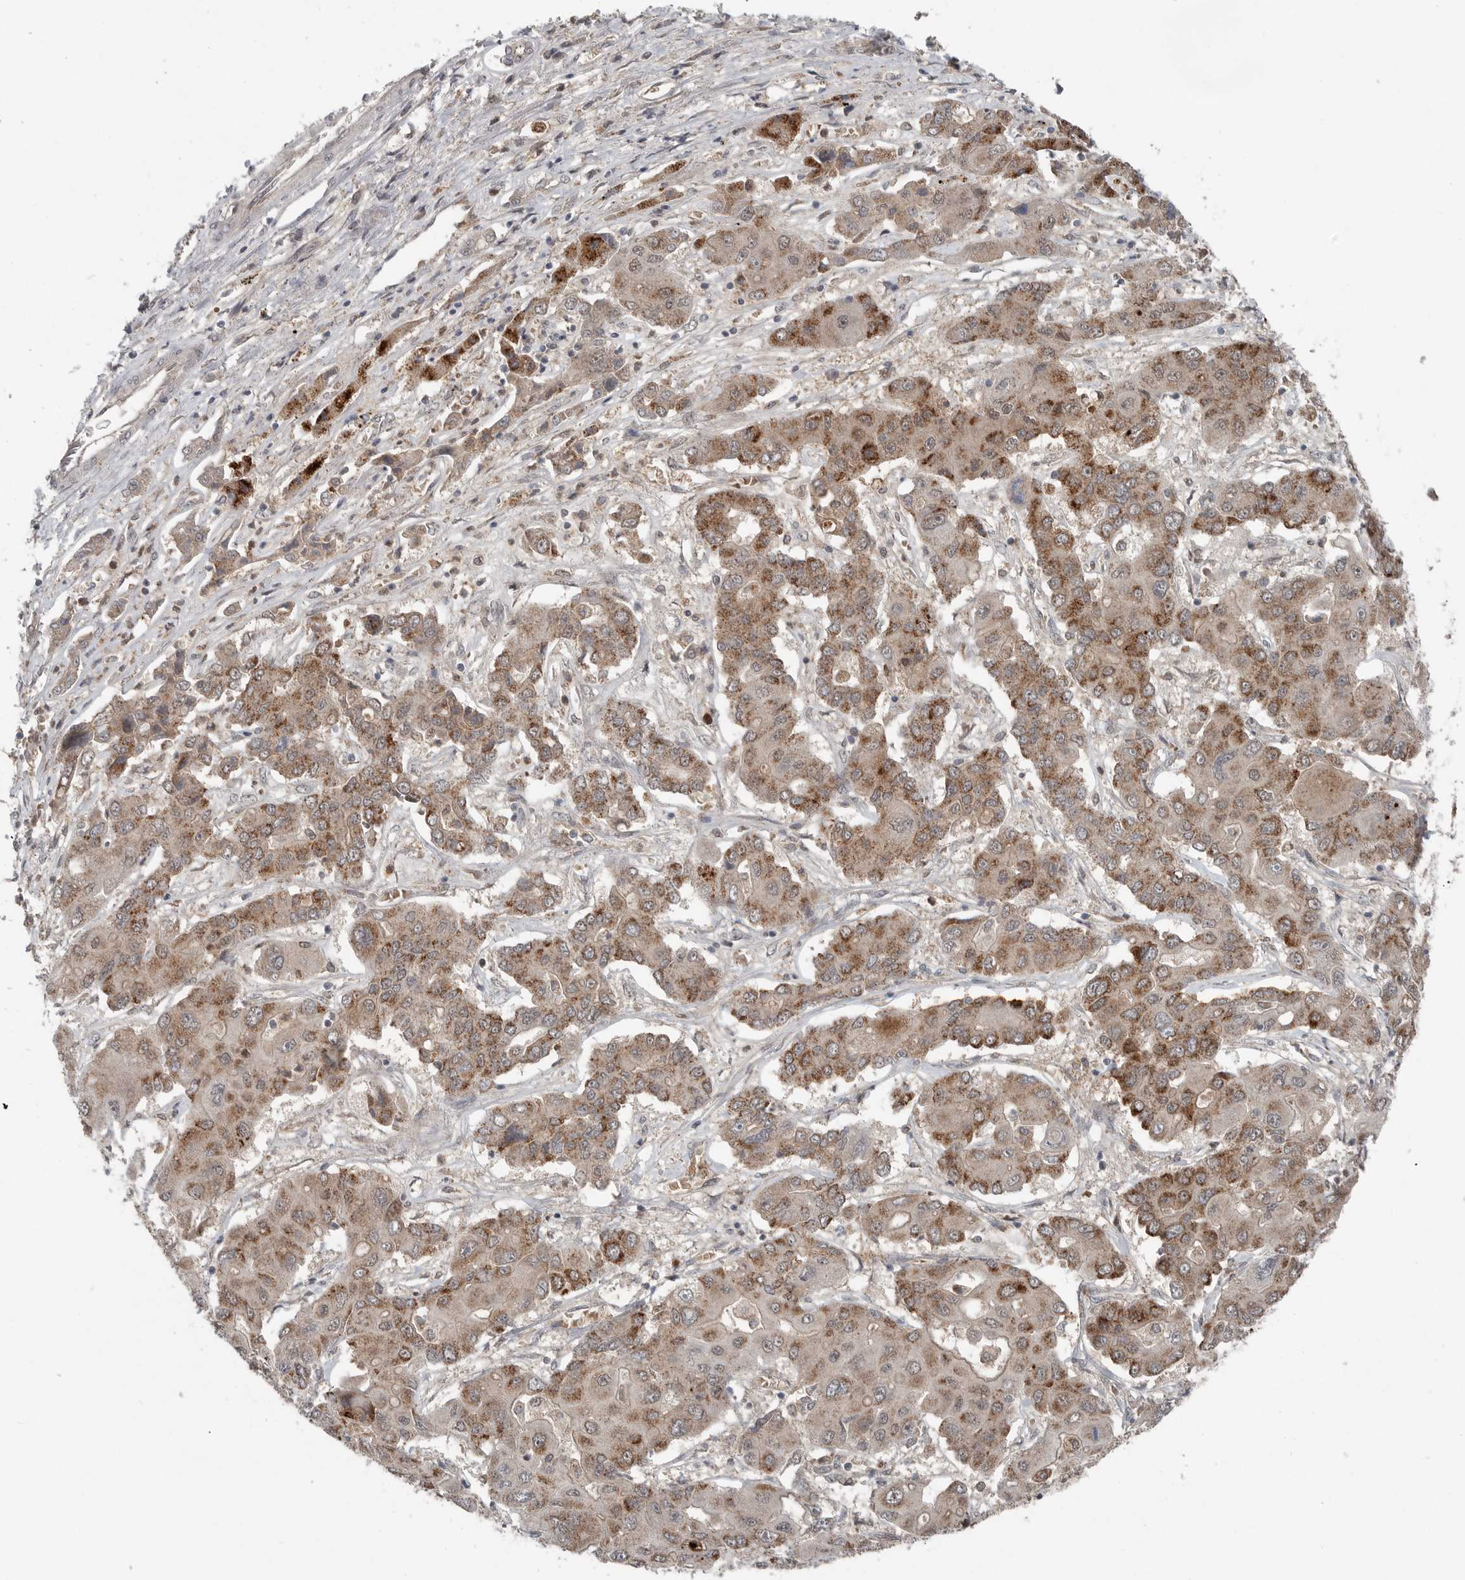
{"staining": {"intensity": "moderate", "quantity": ">75%", "location": "cytoplasmic/membranous"}, "tissue": "liver cancer", "cell_type": "Tumor cells", "image_type": "cancer", "snomed": [{"axis": "morphology", "description": "Cholangiocarcinoma"}, {"axis": "topography", "description": "Liver"}], "caption": "Cholangiocarcinoma (liver) stained with IHC displays moderate cytoplasmic/membranous staining in about >75% of tumor cells.", "gene": "SCP2", "patient": {"sex": "male", "age": 67}}